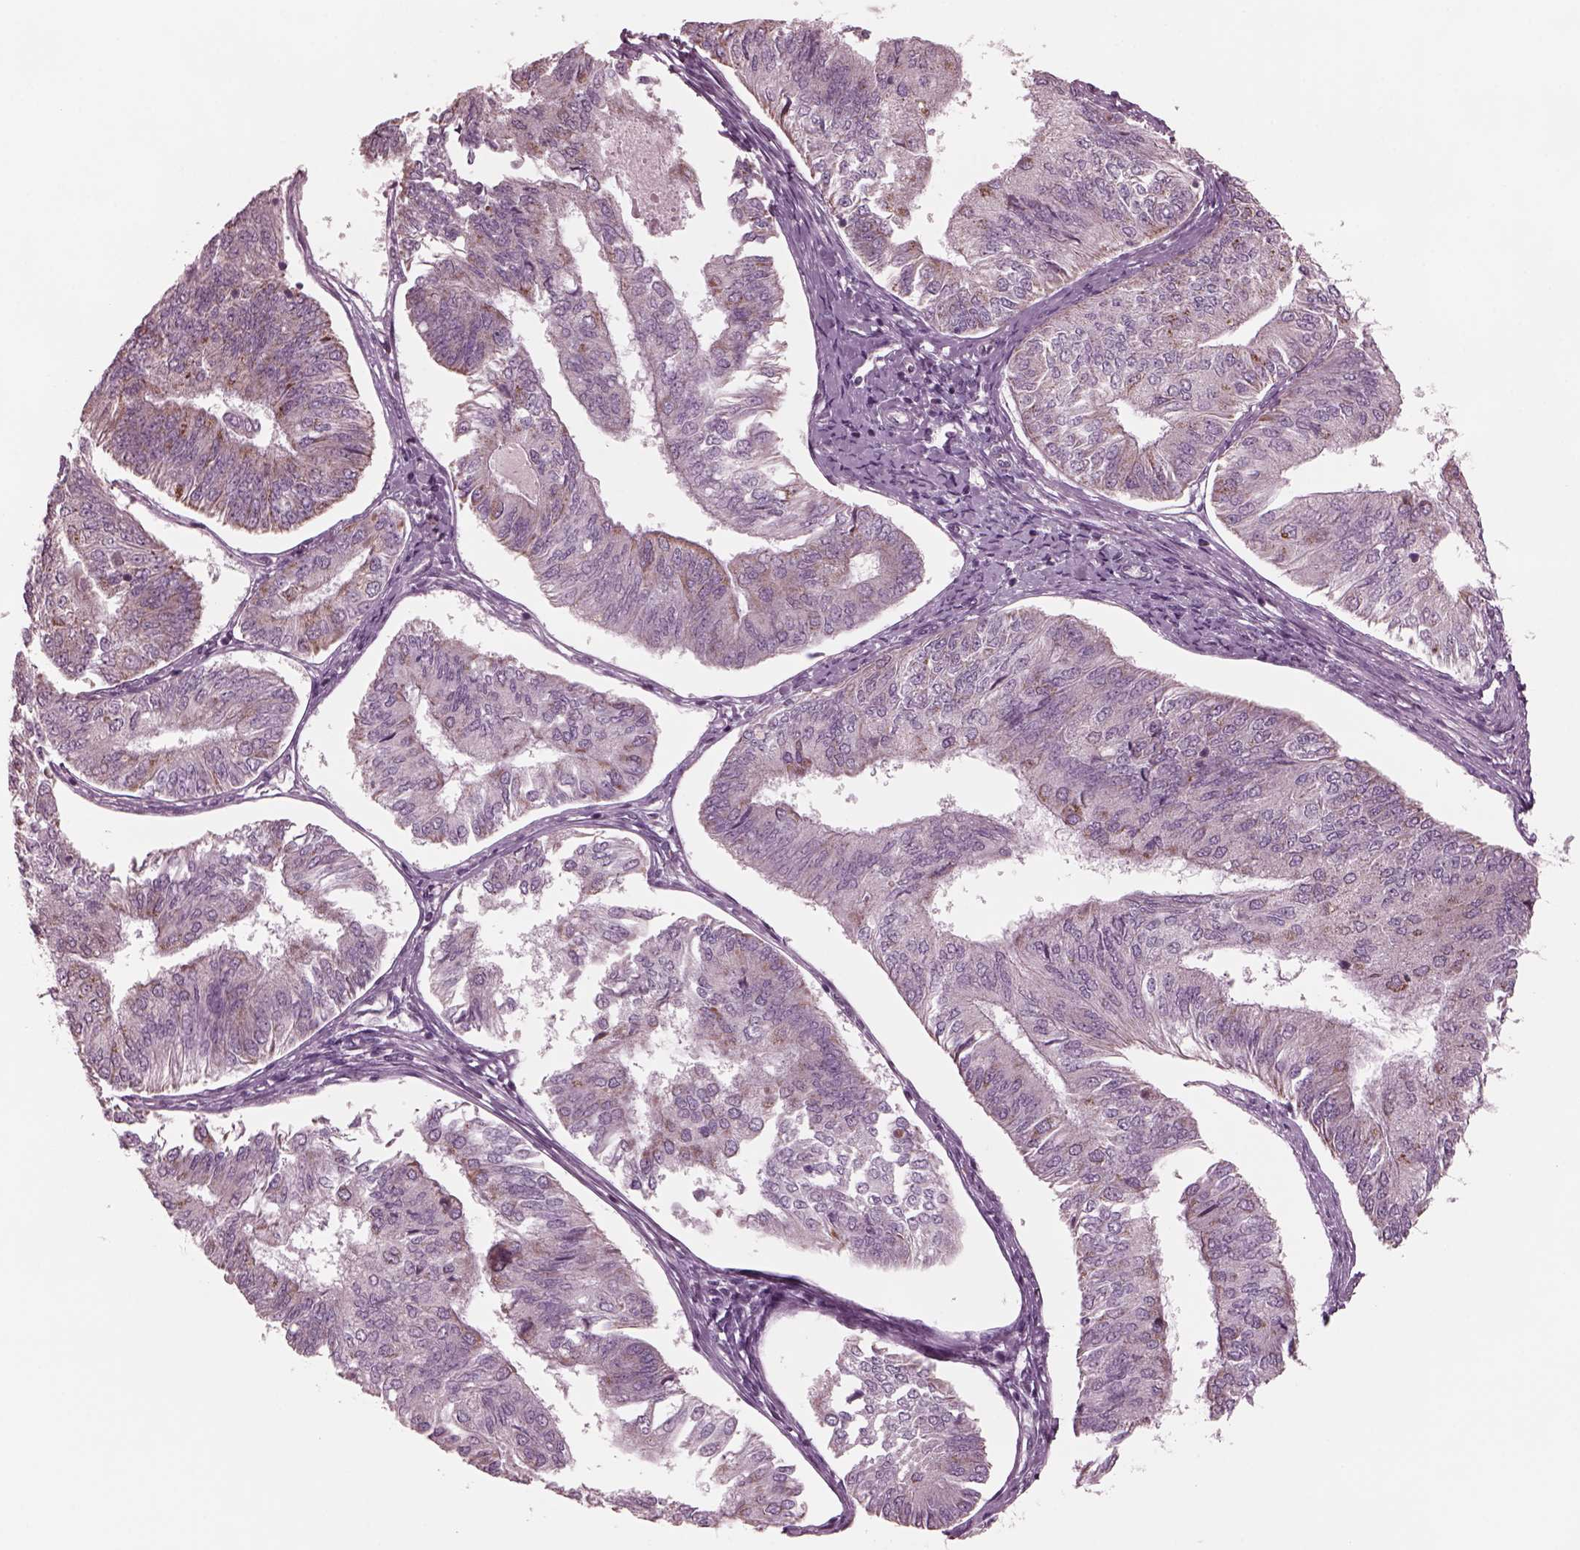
{"staining": {"intensity": "moderate", "quantity": "<25%", "location": "cytoplasmic/membranous"}, "tissue": "endometrial cancer", "cell_type": "Tumor cells", "image_type": "cancer", "snomed": [{"axis": "morphology", "description": "Adenocarcinoma, NOS"}, {"axis": "topography", "description": "Endometrium"}], "caption": "Protein expression analysis of endometrial cancer (adenocarcinoma) reveals moderate cytoplasmic/membranous expression in about <25% of tumor cells.", "gene": "CELSR3", "patient": {"sex": "female", "age": 58}}